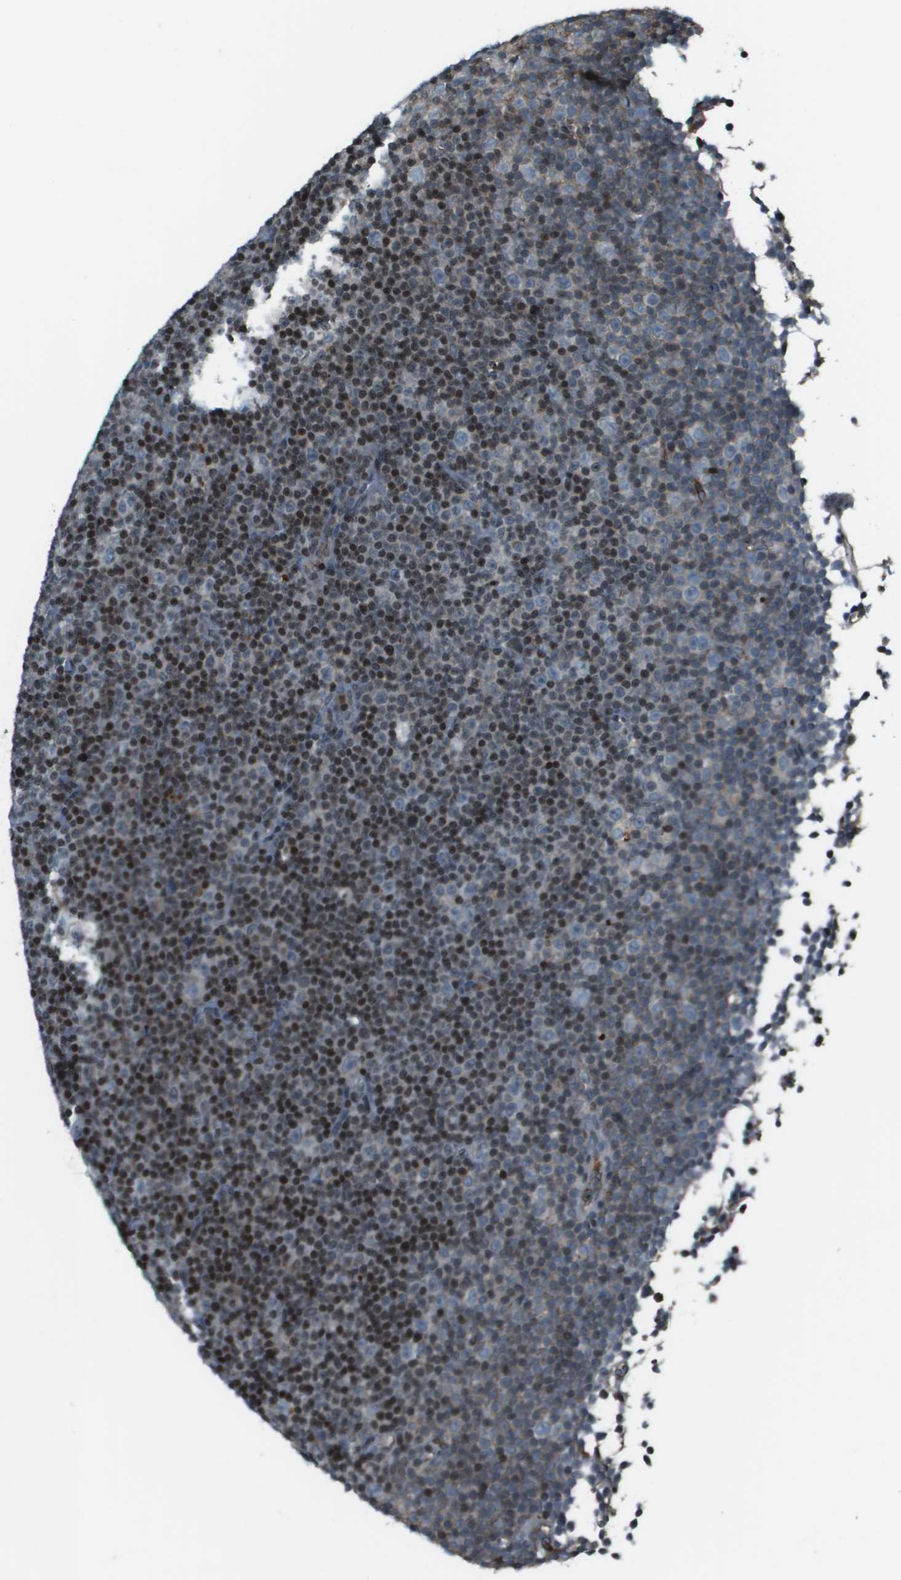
{"staining": {"intensity": "strong", "quantity": "25%-75%", "location": "nuclear"}, "tissue": "lymphoma", "cell_type": "Tumor cells", "image_type": "cancer", "snomed": [{"axis": "morphology", "description": "Malignant lymphoma, non-Hodgkin's type, Low grade"}, {"axis": "topography", "description": "Lymph node"}], "caption": "Approximately 25%-75% of tumor cells in malignant lymphoma, non-Hodgkin's type (low-grade) demonstrate strong nuclear protein expression as visualized by brown immunohistochemical staining.", "gene": "CXCL12", "patient": {"sex": "female", "age": 67}}